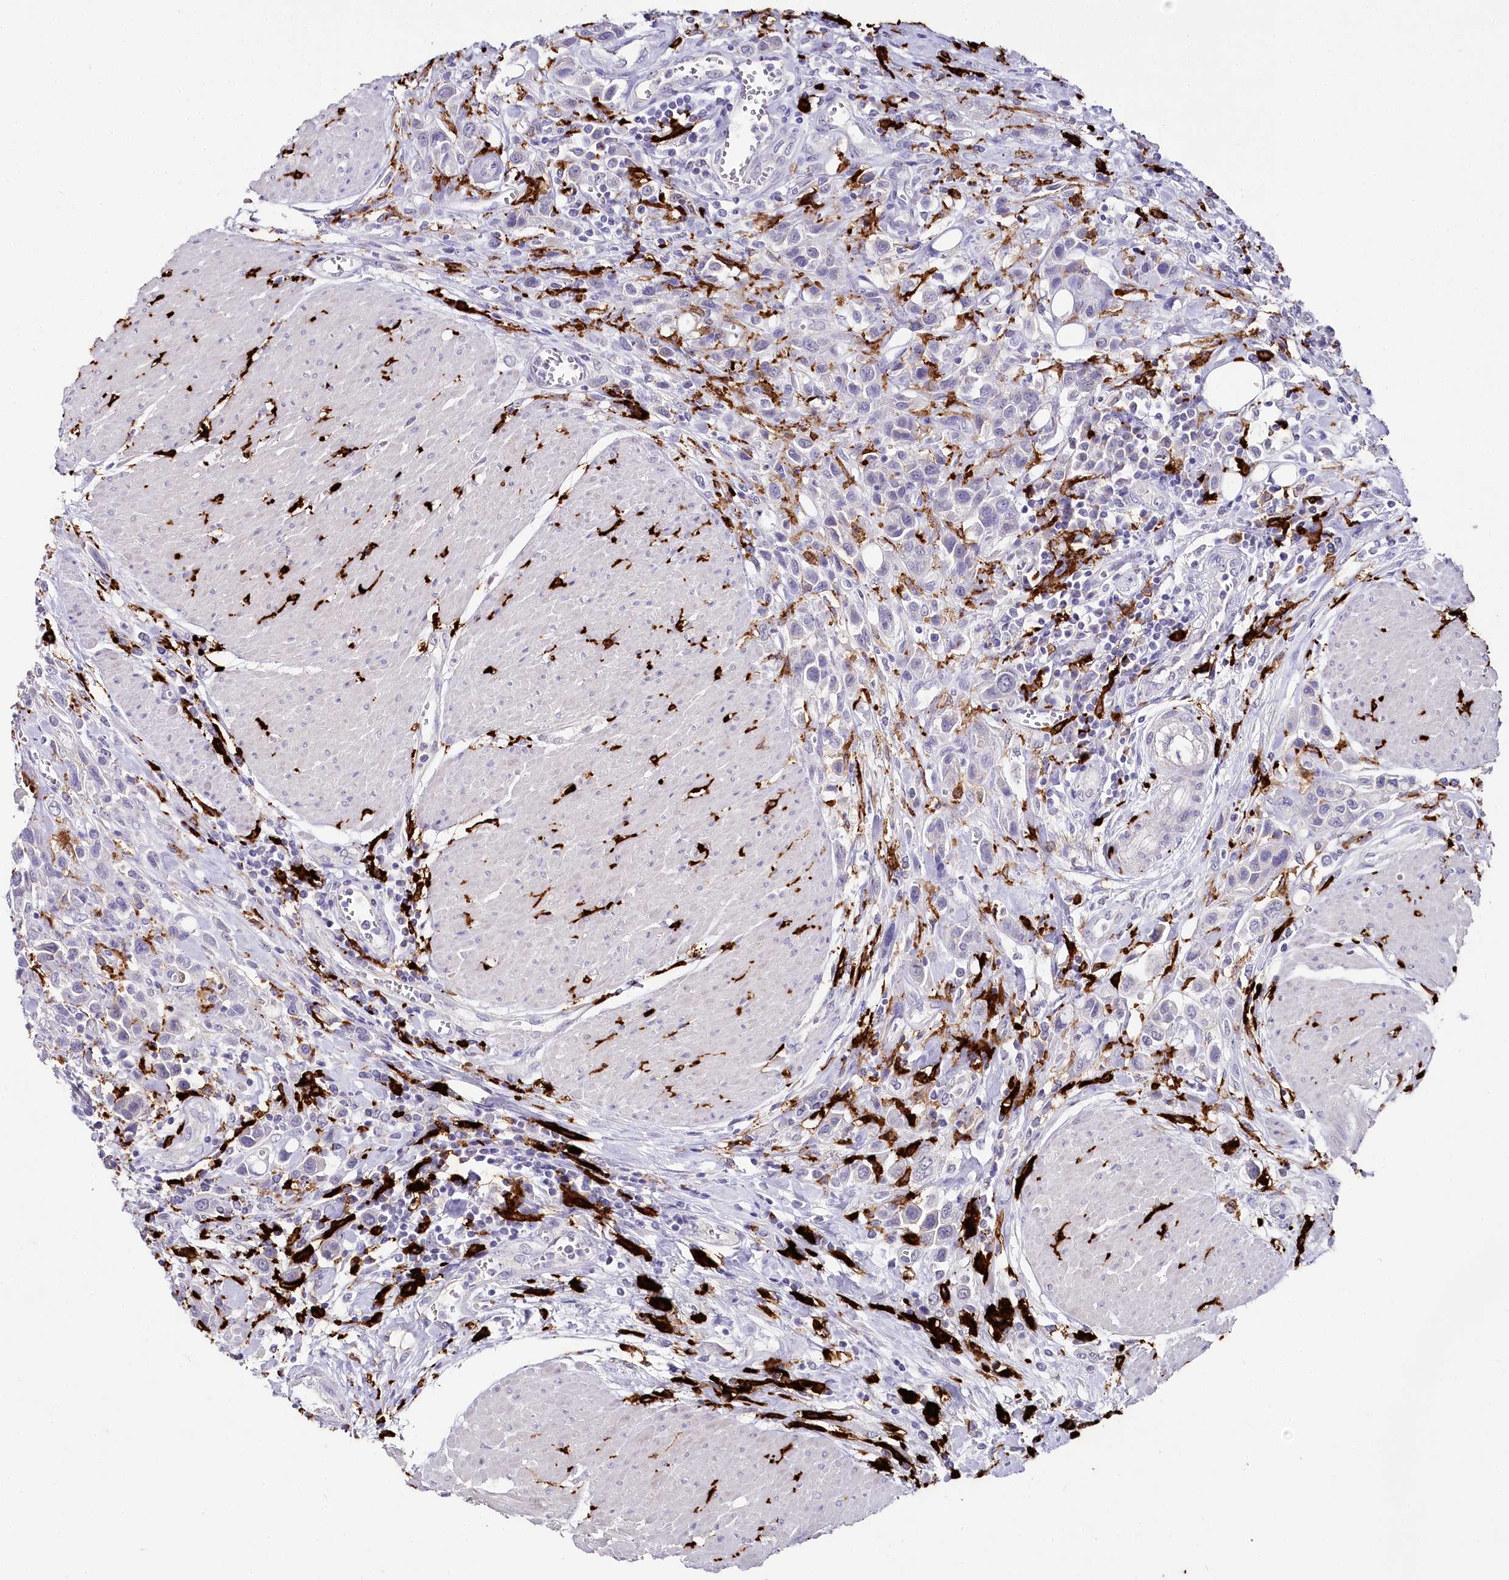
{"staining": {"intensity": "negative", "quantity": "none", "location": "none"}, "tissue": "urothelial cancer", "cell_type": "Tumor cells", "image_type": "cancer", "snomed": [{"axis": "morphology", "description": "Urothelial carcinoma, High grade"}, {"axis": "topography", "description": "Urinary bladder"}], "caption": "This is a histopathology image of IHC staining of high-grade urothelial carcinoma, which shows no expression in tumor cells.", "gene": "CLEC4M", "patient": {"sex": "male", "age": 50}}